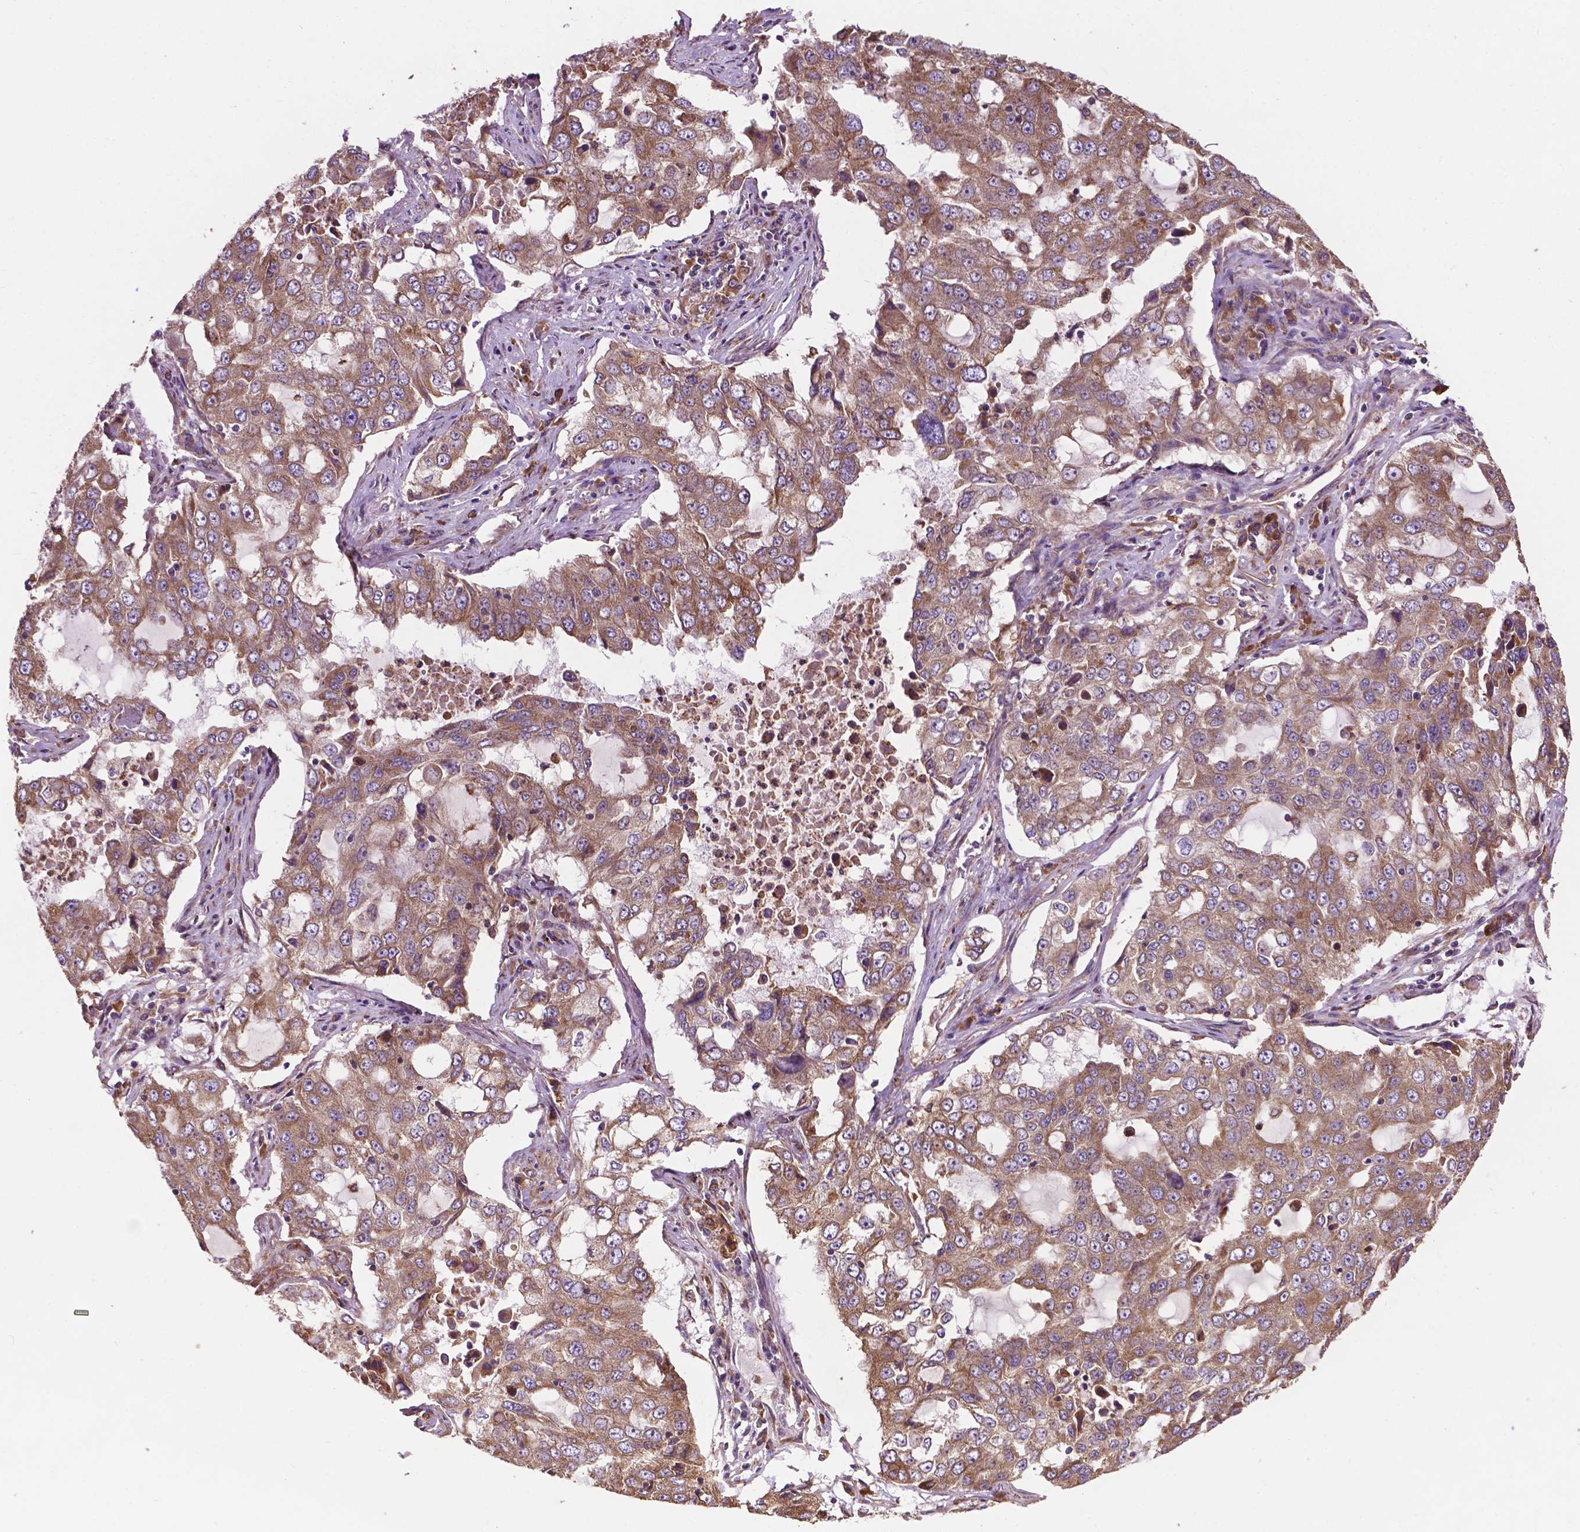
{"staining": {"intensity": "weak", "quantity": ">75%", "location": "cytoplasmic/membranous"}, "tissue": "lung cancer", "cell_type": "Tumor cells", "image_type": "cancer", "snomed": [{"axis": "morphology", "description": "Adenocarcinoma, NOS"}, {"axis": "topography", "description": "Lung"}], "caption": "DAB (3,3'-diaminobenzidine) immunohistochemical staining of lung cancer reveals weak cytoplasmic/membranous protein positivity in approximately >75% of tumor cells. (Stains: DAB (3,3'-diaminobenzidine) in brown, nuclei in blue, Microscopy: brightfield microscopy at high magnification).", "gene": "CCDC71L", "patient": {"sex": "female", "age": 61}}